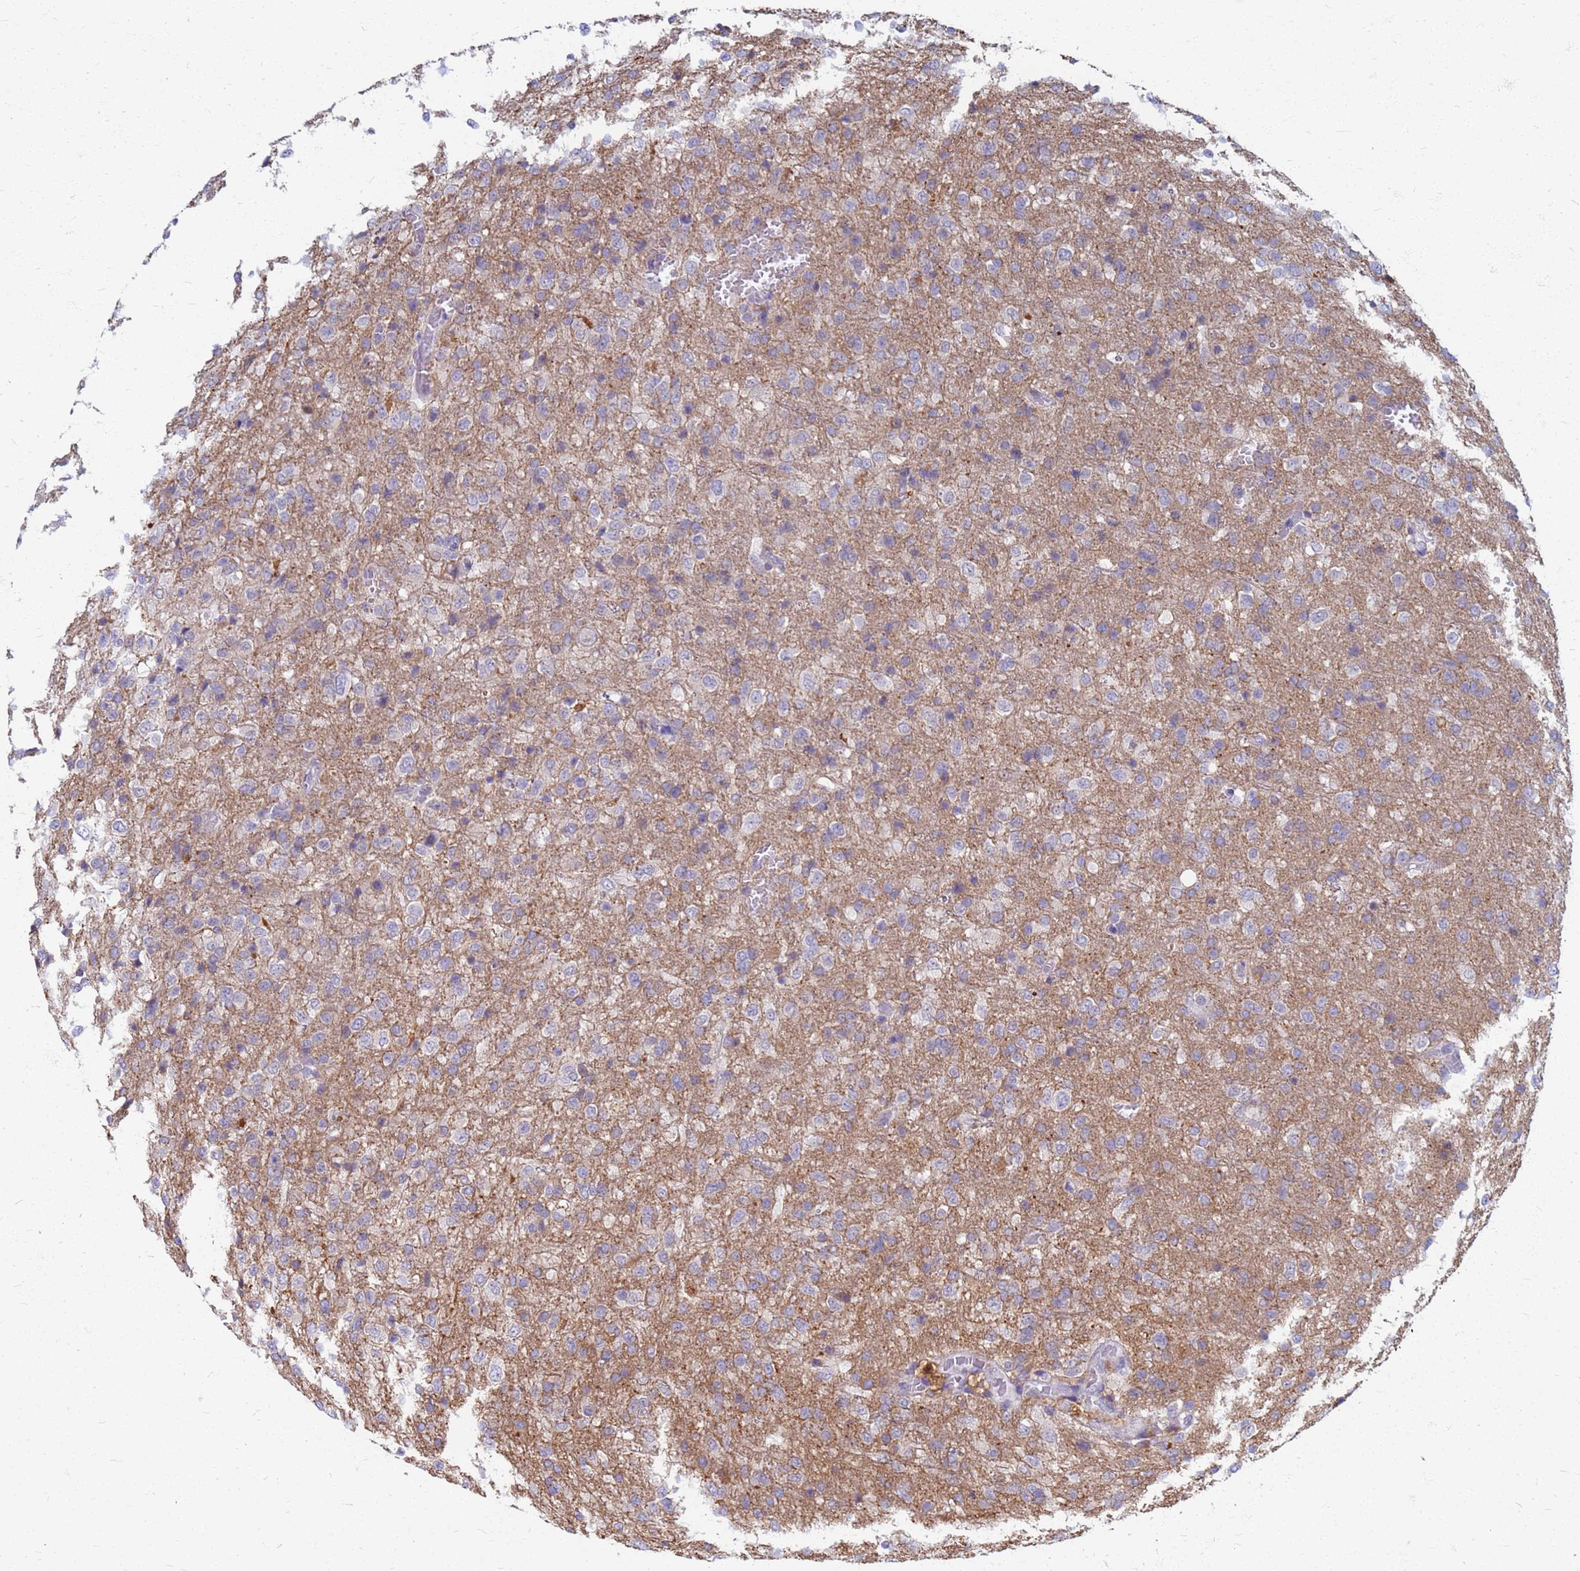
{"staining": {"intensity": "negative", "quantity": "none", "location": "none"}, "tissue": "glioma", "cell_type": "Tumor cells", "image_type": "cancer", "snomed": [{"axis": "morphology", "description": "Glioma, malignant, High grade"}, {"axis": "topography", "description": "Brain"}], "caption": "High power microscopy photomicrograph of an immunohistochemistry (IHC) photomicrograph of glioma, revealing no significant staining in tumor cells.", "gene": "ATP6V1E1", "patient": {"sex": "female", "age": 74}}